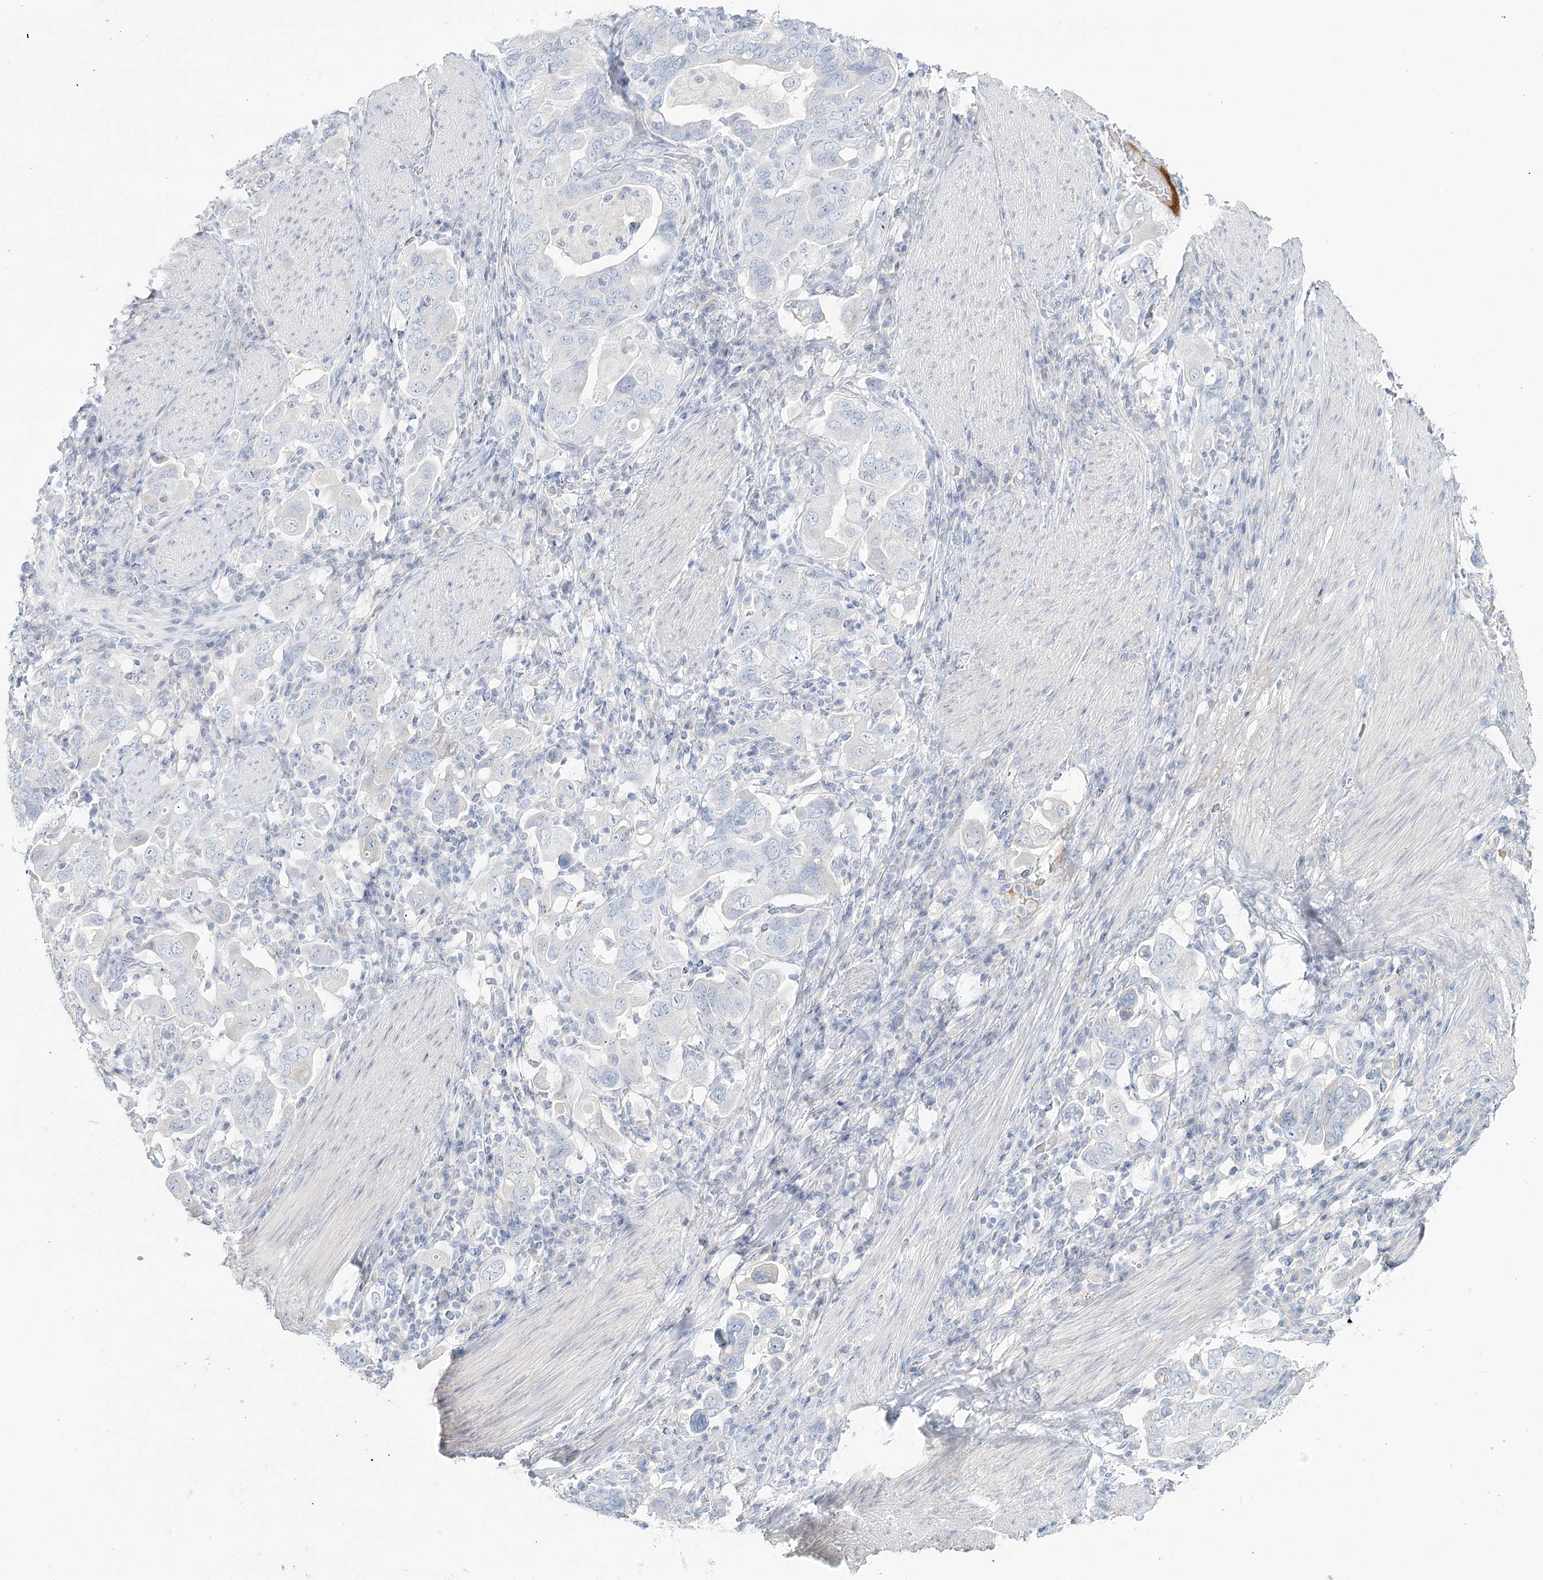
{"staining": {"intensity": "negative", "quantity": "none", "location": "none"}, "tissue": "stomach cancer", "cell_type": "Tumor cells", "image_type": "cancer", "snomed": [{"axis": "morphology", "description": "Adenocarcinoma, NOS"}, {"axis": "topography", "description": "Stomach, upper"}], "caption": "This is a histopathology image of IHC staining of stomach cancer (adenocarcinoma), which shows no staining in tumor cells.", "gene": "DMGDH", "patient": {"sex": "male", "age": 62}}